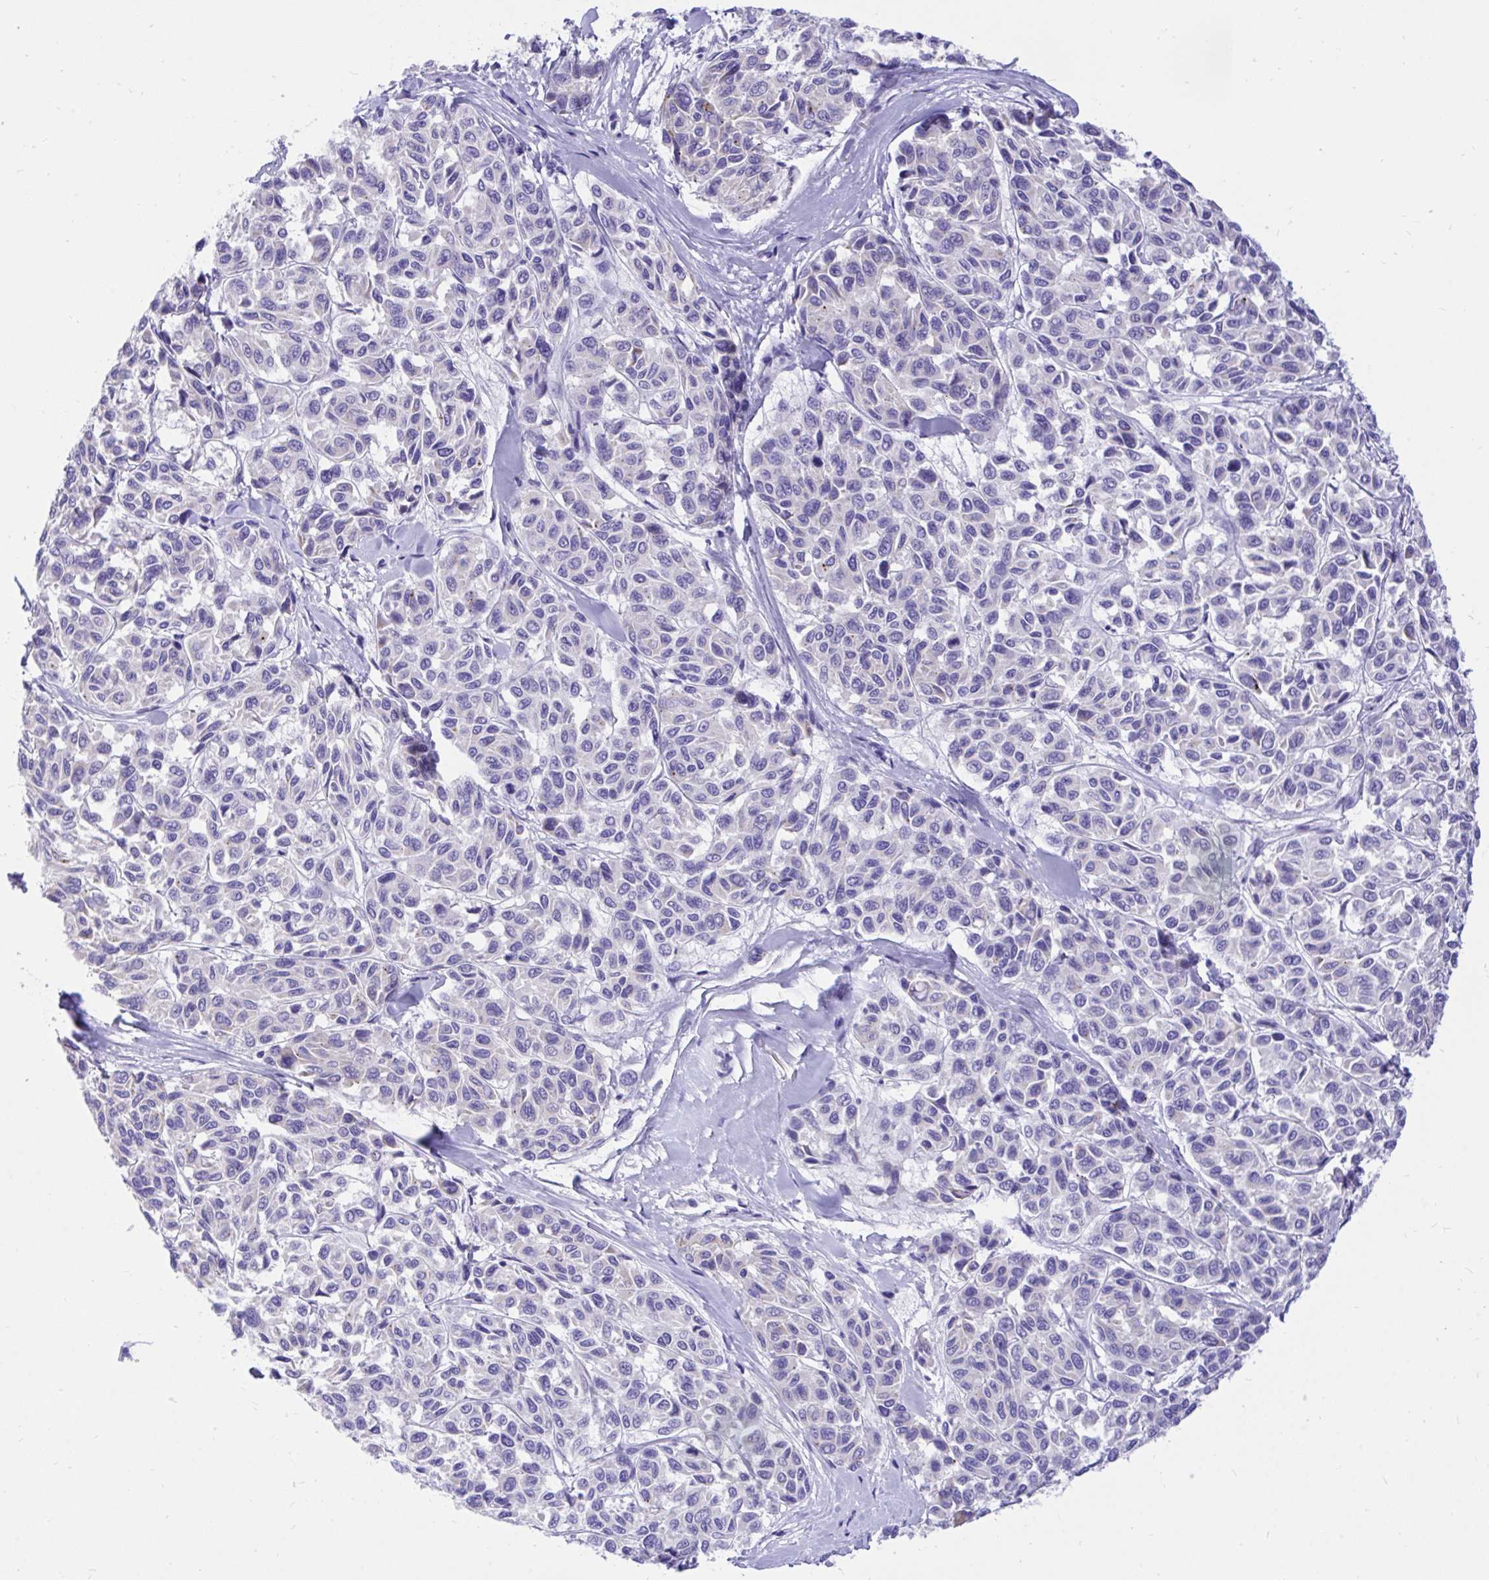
{"staining": {"intensity": "negative", "quantity": "none", "location": "none"}, "tissue": "melanoma", "cell_type": "Tumor cells", "image_type": "cancer", "snomed": [{"axis": "morphology", "description": "Malignant melanoma, NOS"}, {"axis": "topography", "description": "Skin"}], "caption": "Immunohistochemistry (IHC) image of neoplastic tissue: melanoma stained with DAB displays no significant protein expression in tumor cells. Nuclei are stained in blue.", "gene": "MON1A", "patient": {"sex": "female", "age": 66}}